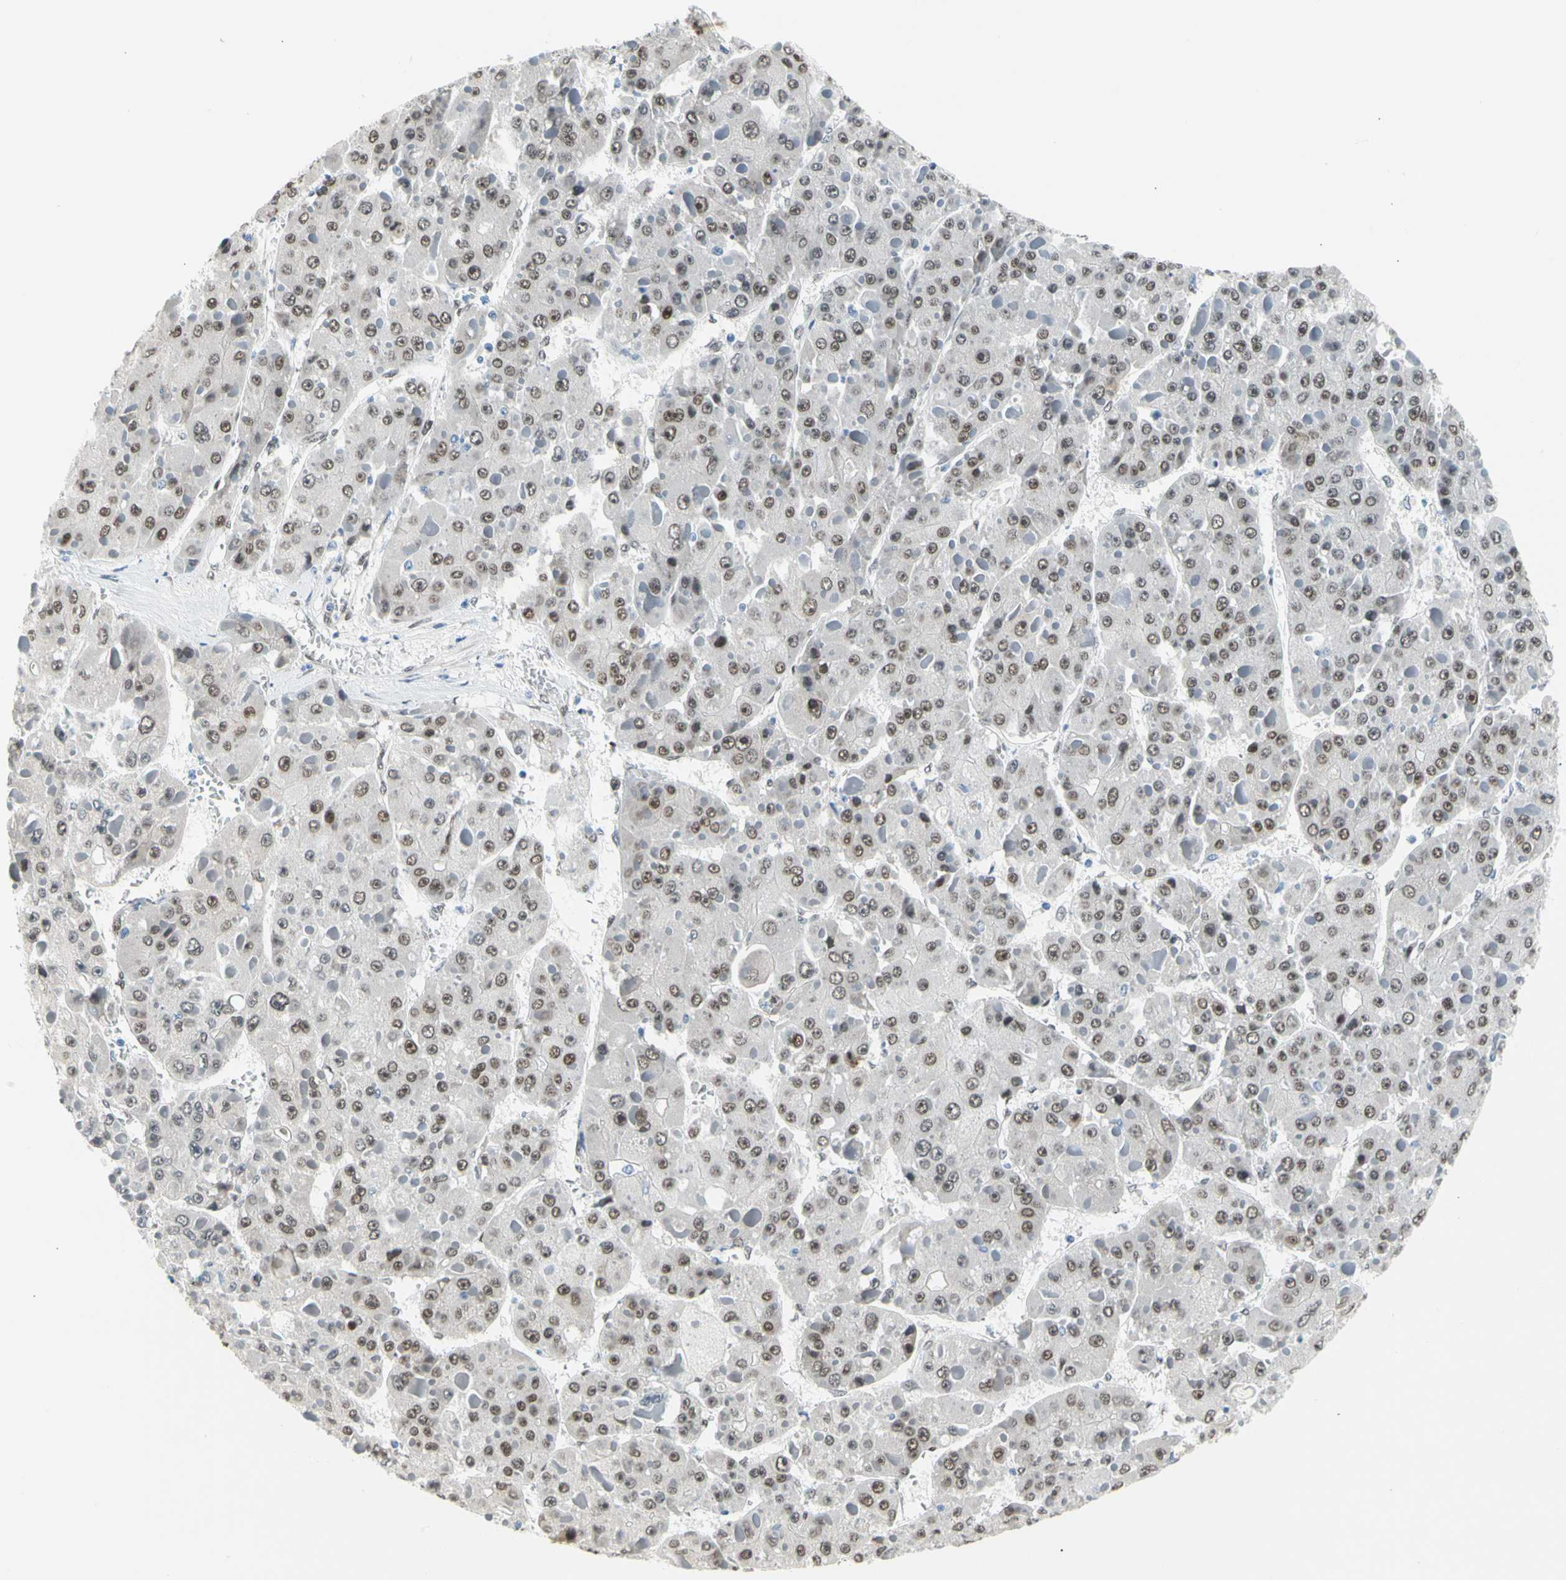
{"staining": {"intensity": "weak", "quantity": ">75%", "location": "nuclear"}, "tissue": "liver cancer", "cell_type": "Tumor cells", "image_type": "cancer", "snomed": [{"axis": "morphology", "description": "Carcinoma, Hepatocellular, NOS"}, {"axis": "topography", "description": "Liver"}], "caption": "Immunohistochemistry (DAB) staining of liver hepatocellular carcinoma exhibits weak nuclear protein staining in approximately >75% of tumor cells. (Stains: DAB in brown, nuclei in blue, Microscopy: brightfield microscopy at high magnification).", "gene": "NFIA", "patient": {"sex": "female", "age": 73}}